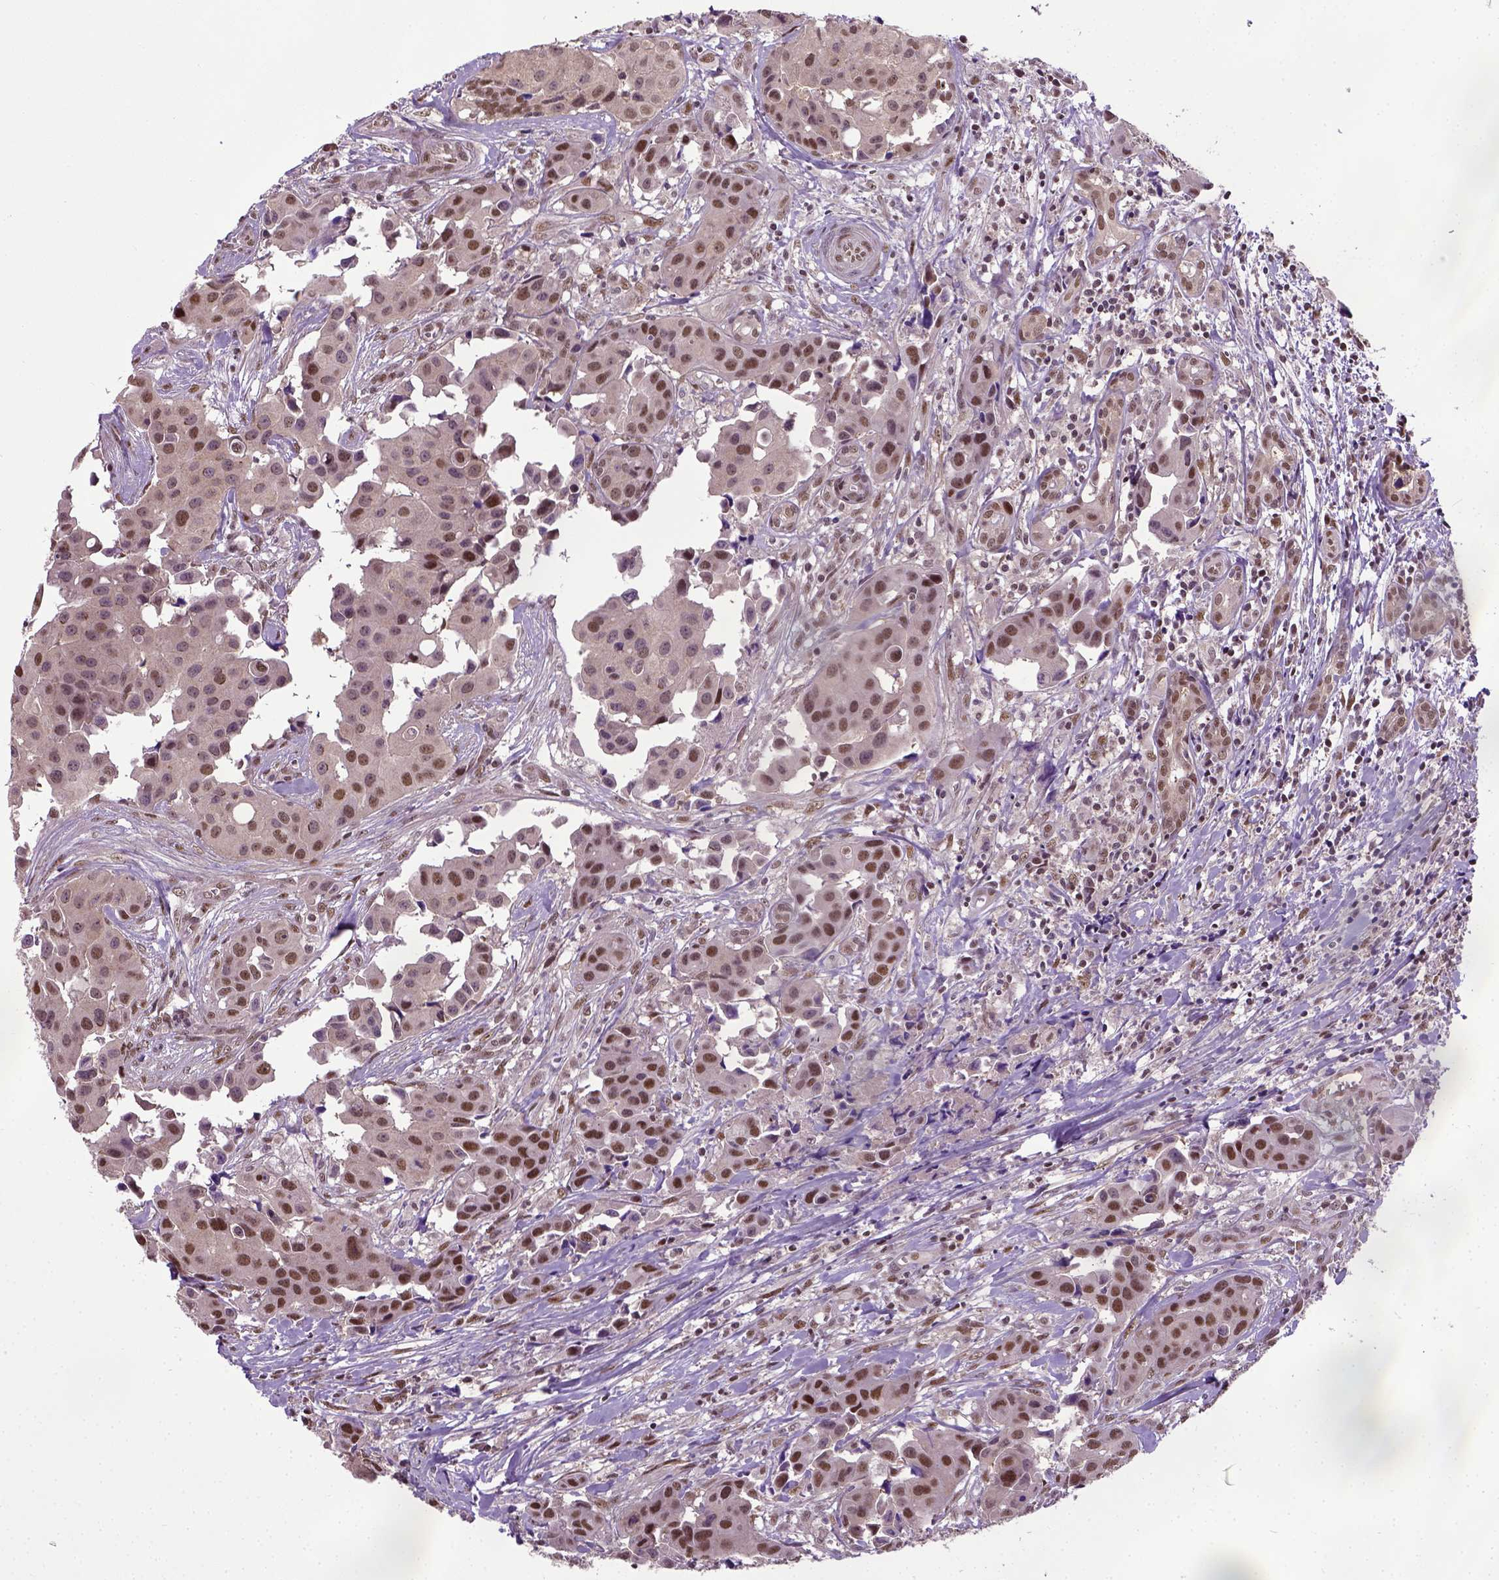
{"staining": {"intensity": "strong", "quantity": "<25%", "location": "nuclear"}, "tissue": "head and neck cancer", "cell_type": "Tumor cells", "image_type": "cancer", "snomed": [{"axis": "morphology", "description": "Adenocarcinoma, NOS"}, {"axis": "topography", "description": "Head-Neck"}], "caption": "A brown stain labels strong nuclear staining of a protein in head and neck cancer tumor cells.", "gene": "UBA3", "patient": {"sex": "male", "age": 76}}